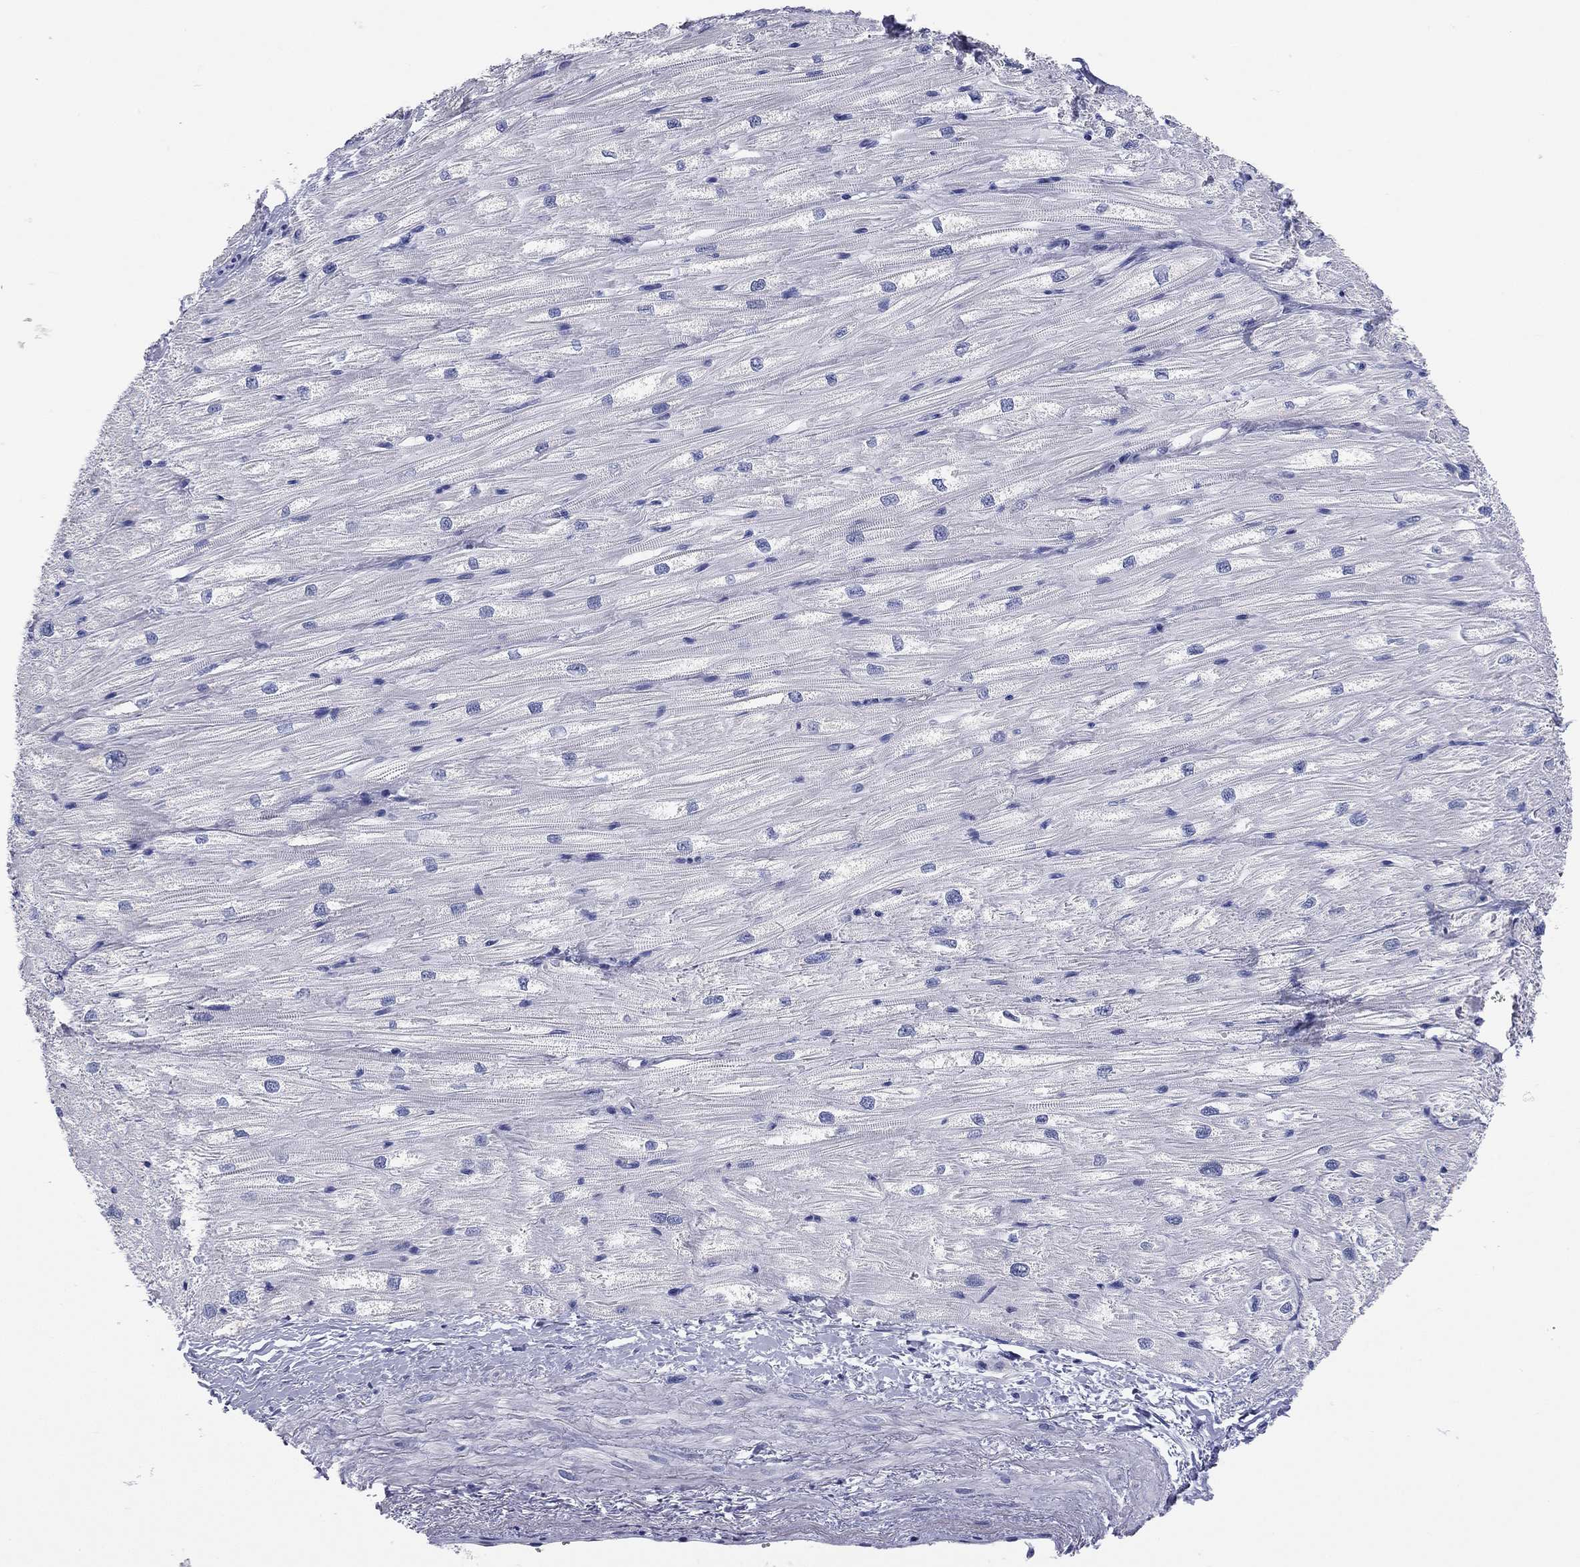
{"staining": {"intensity": "negative", "quantity": "none", "location": "none"}, "tissue": "heart muscle", "cell_type": "Cardiomyocytes", "image_type": "normal", "snomed": [{"axis": "morphology", "description": "Normal tissue, NOS"}, {"axis": "topography", "description": "Heart"}], "caption": "An IHC photomicrograph of unremarkable heart muscle is shown. There is no staining in cardiomyocytes of heart muscle. Nuclei are stained in blue.", "gene": "ENSG00000269035", "patient": {"sex": "male", "age": 57}}